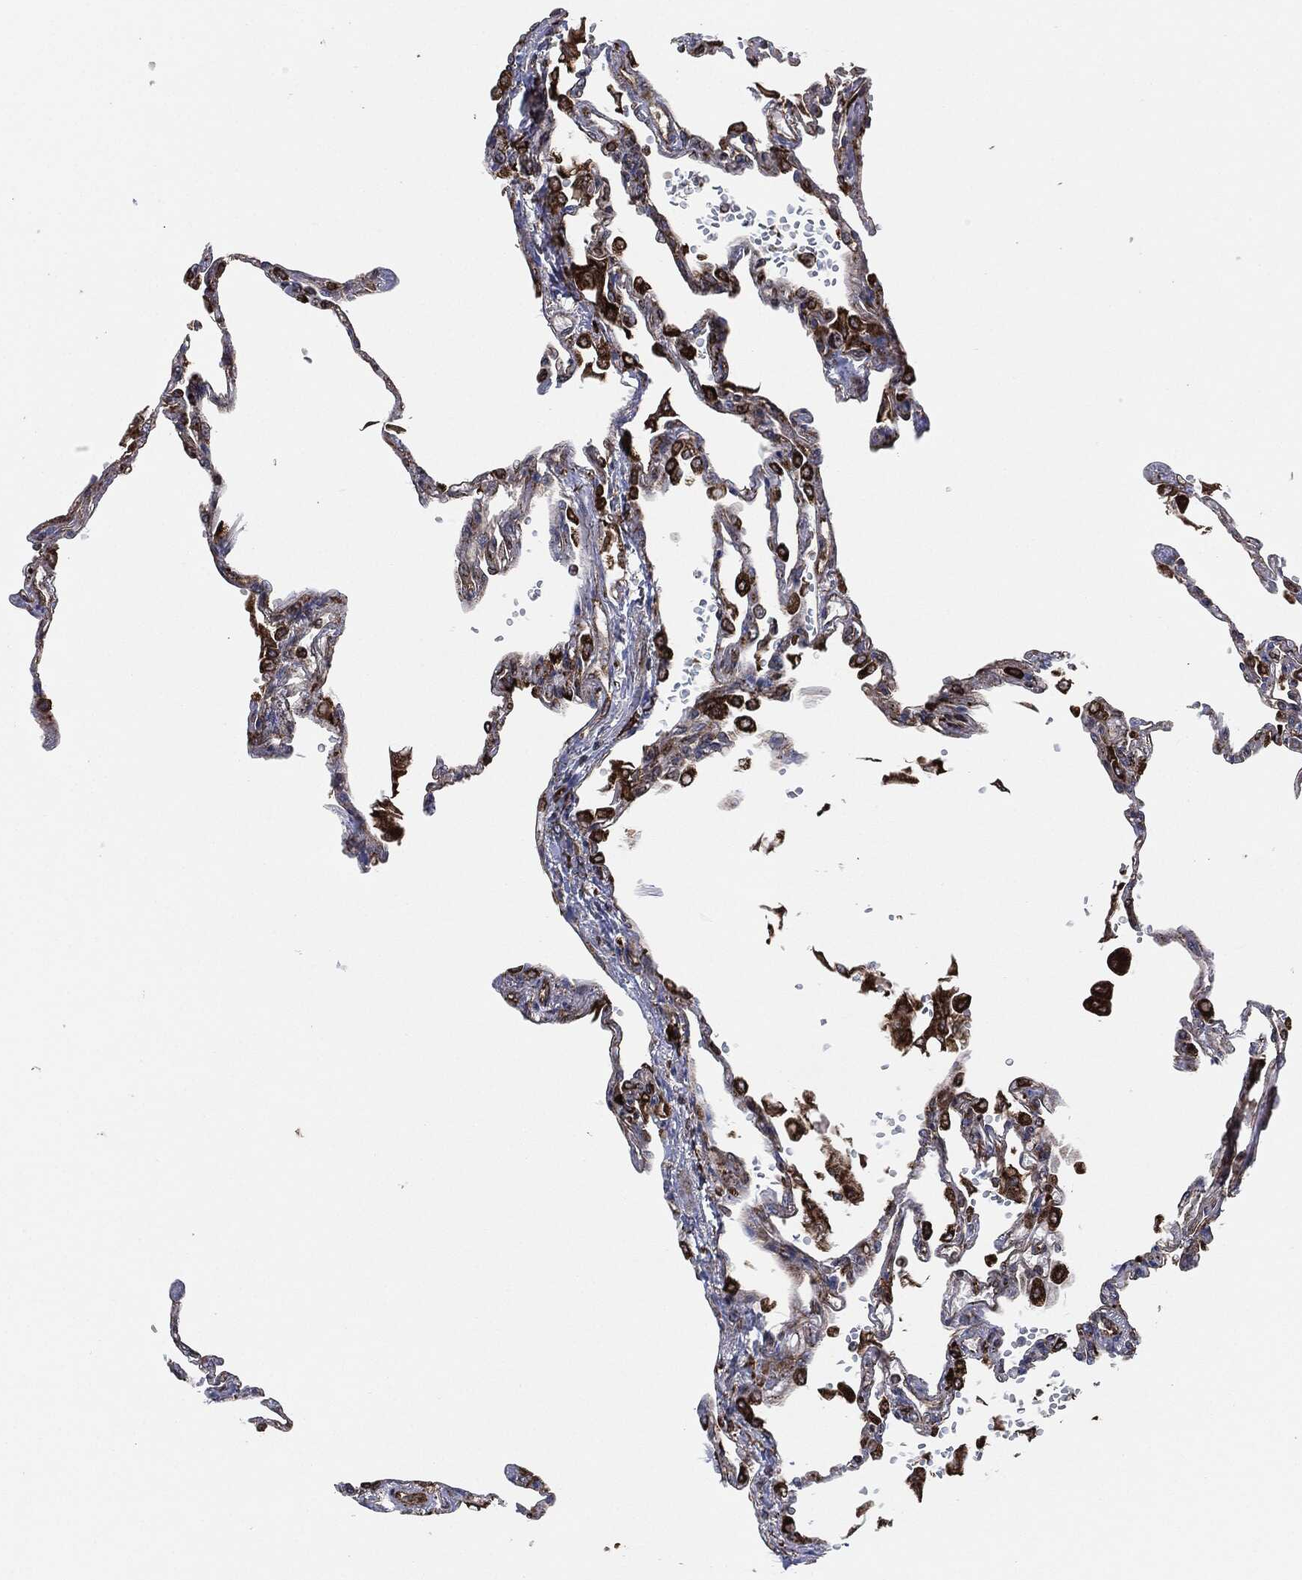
{"staining": {"intensity": "strong", "quantity": "25%-75%", "location": "cytoplasmic/membranous"}, "tissue": "lung", "cell_type": "Alveolar cells", "image_type": "normal", "snomed": [{"axis": "morphology", "description": "Normal tissue, NOS"}, {"axis": "topography", "description": "Lung"}], "caption": "About 25%-75% of alveolar cells in unremarkable human lung demonstrate strong cytoplasmic/membranous protein expression as visualized by brown immunohistochemical staining.", "gene": "CALR", "patient": {"sex": "male", "age": 78}}